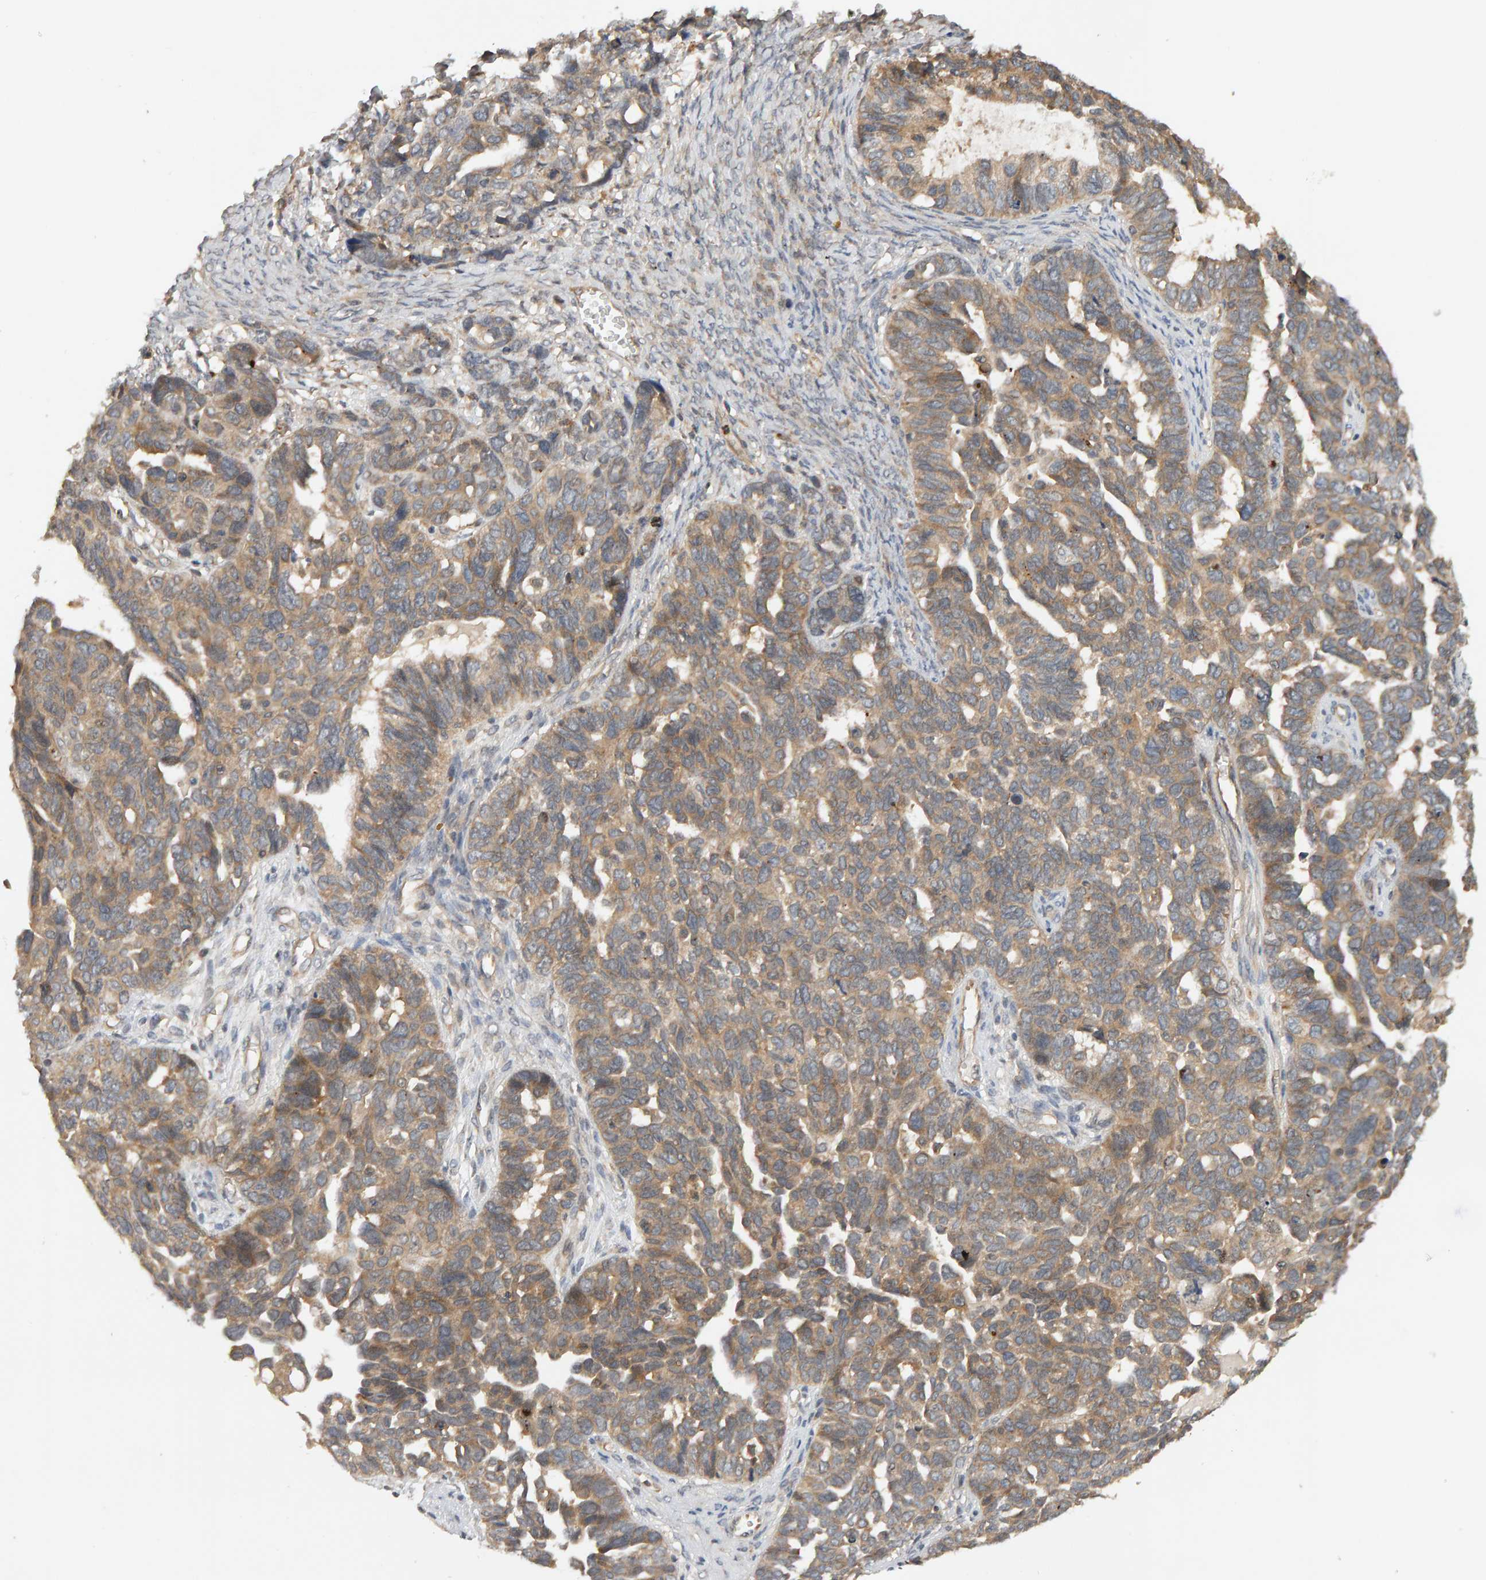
{"staining": {"intensity": "weak", "quantity": "25%-75%", "location": "cytoplasmic/membranous"}, "tissue": "ovarian cancer", "cell_type": "Tumor cells", "image_type": "cancer", "snomed": [{"axis": "morphology", "description": "Cystadenocarcinoma, serous, NOS"}, {"axis": "topography", "description": "Ovary"}], "caption": "The histopathology image displays staining of ovarian cancer, revealing weak cytoplasmic/membranous protein positivity (brown color) within tumor cells.", "gene": "DNAJC7", "patient": {"sex": "female", "age": 79}}